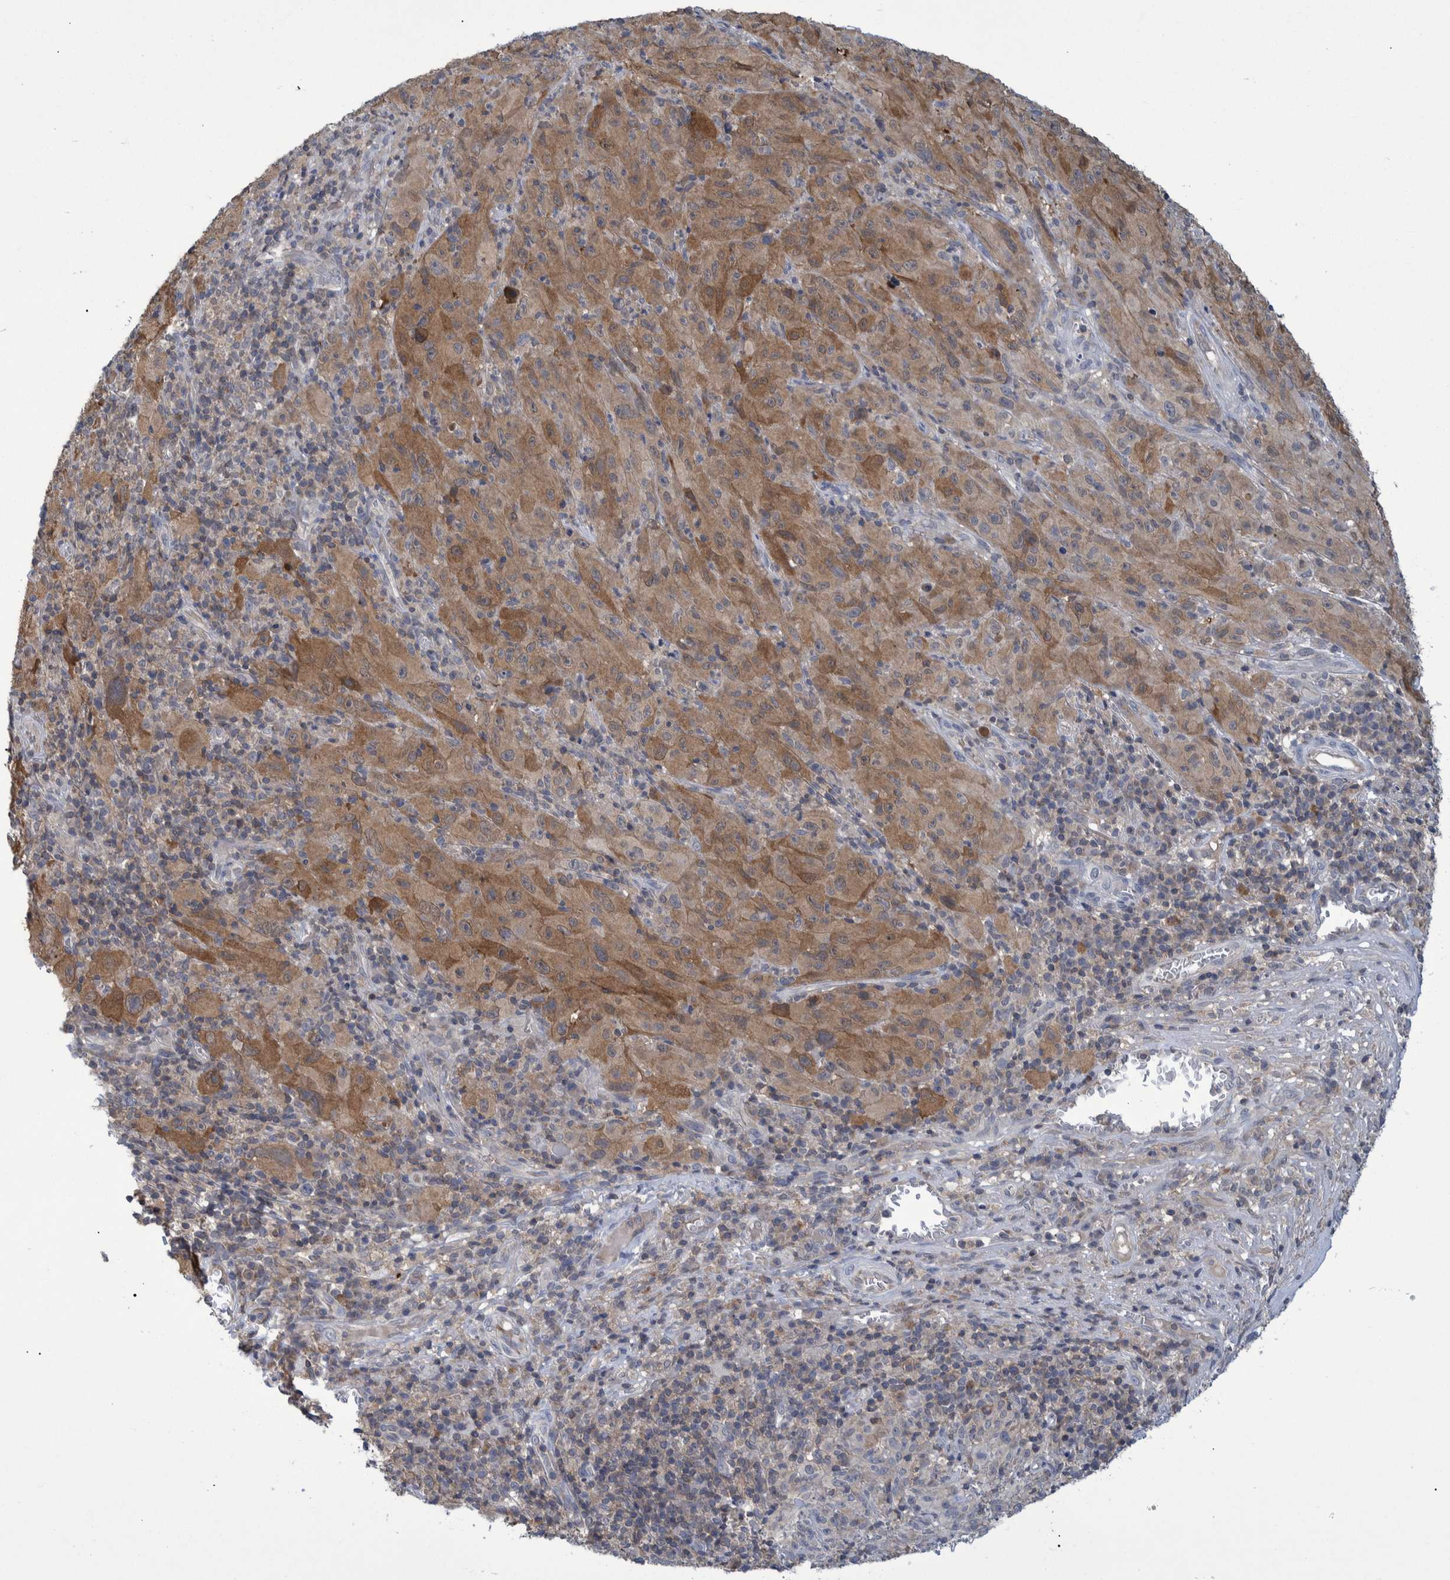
{"staining": {"intensity": "moderate", "quantity": ">75%", "location": "cytoplasmic/membranous"}, "tissue": "melanoma", "cell_type": "Tumor cells", "image_type": "cancer", "snomed": [{"axis": "morphology", "description": "Malignant melanoma, NOS"}, {"axis": "topography", "description": "Skin of head"}], "caption": "The histopathology image demonstrates staining of malignant melanoma, revealing moderate cytoplasmic/membranous protein expression (brown color) within tumor cells. Using DAB (3,3'-diaminobenzidine) (brown) and hematoxylin (blue) stains, captured at high magnification using brightfield microscopy.", "gene": "PCYT2", "patient": {"sex": "male", "age": 96}}